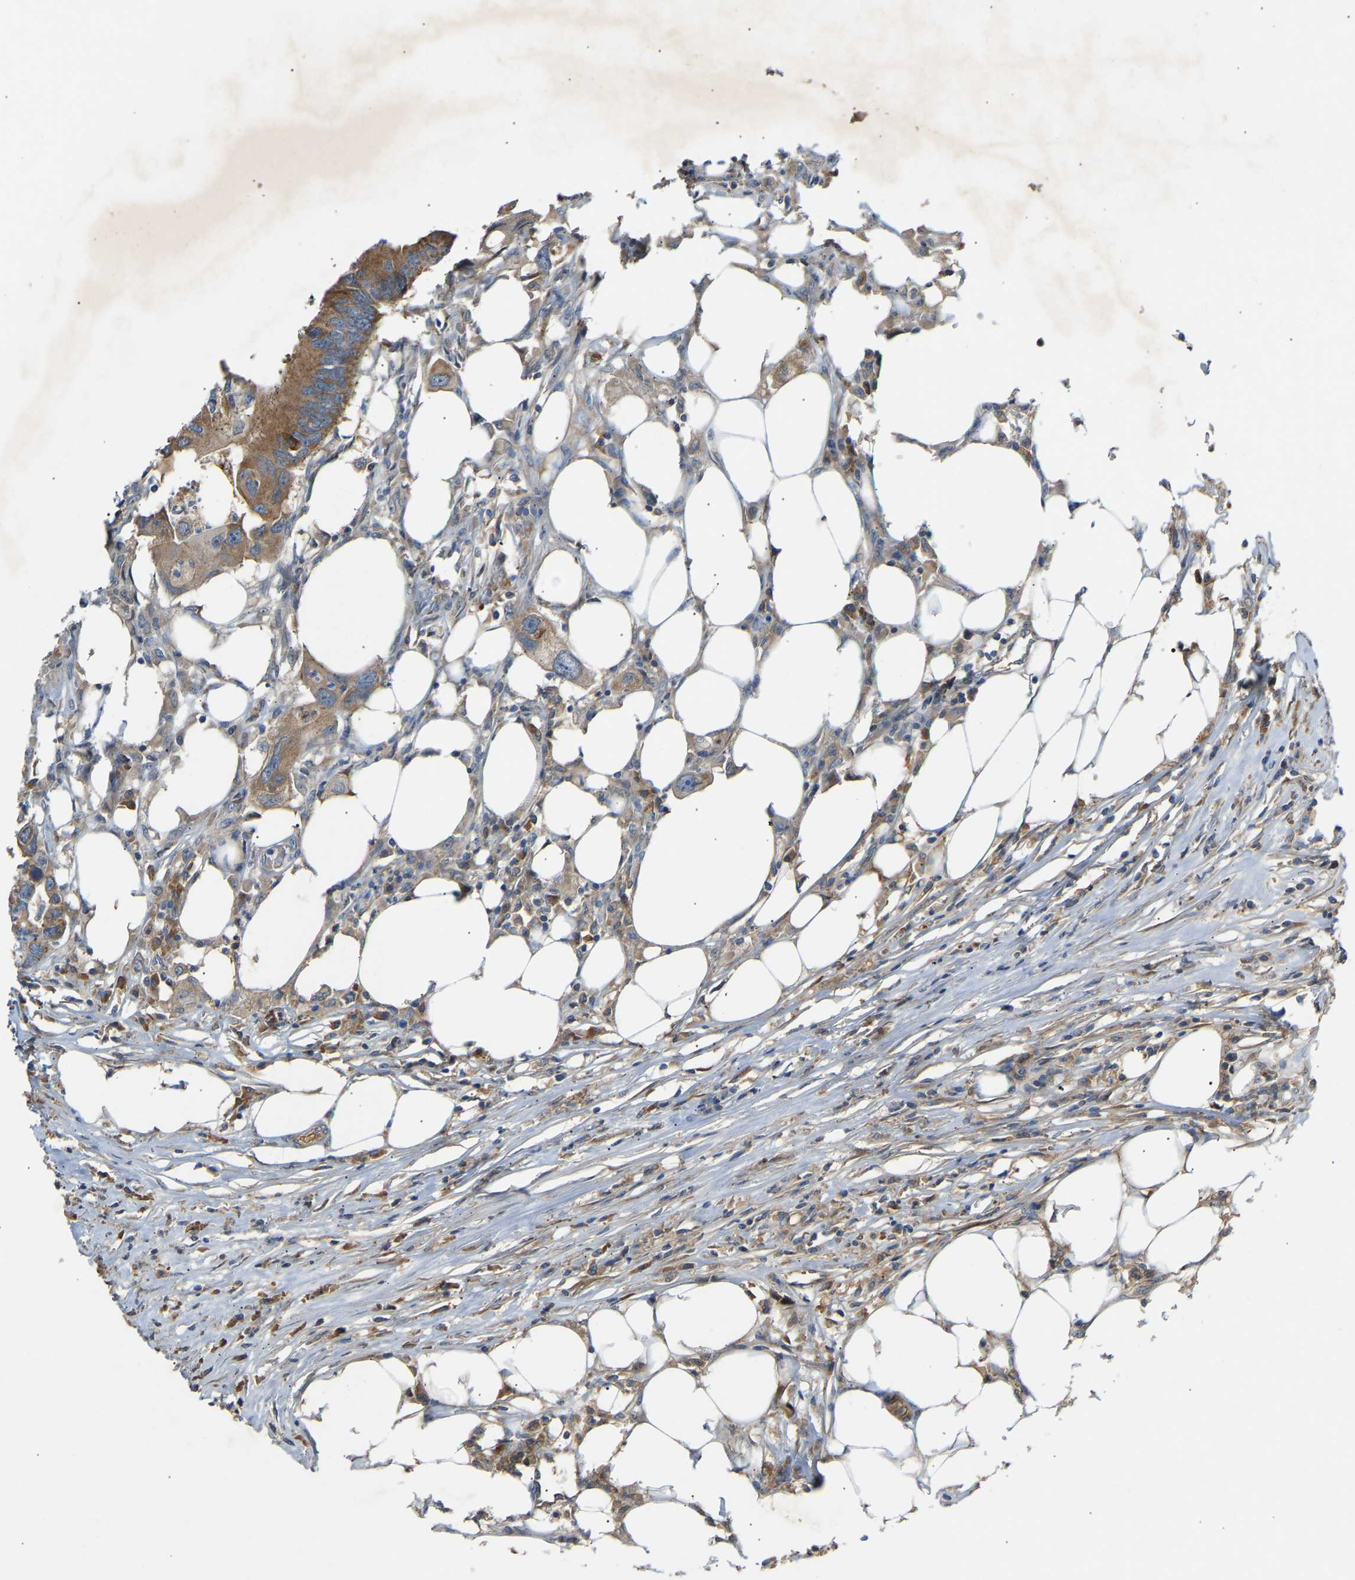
{"staining": {"intensity": "moderate", "quantity": ">75%", "location": "cytoplasmic/membranous"}, "tissue": "colorectal cancer", "cell_type": "Tumor cells", "image_type": "cancer", "snomed": [{"axis": "morphology", "description": "Adenocarcinoma, NOS"}, {"axis": "topography", "description": "Colon"}], "caption": "An immunohistochemistry (IHC) photomicrograph of tumor tissue is shown. Protein staining in brown highlights moderate cytoplasmic/membranous positivity in adenocarcinoma (colorectal) within tumor cells.", "gene": "PTCD1", "patient": {"sex": "male", "age": 71}}